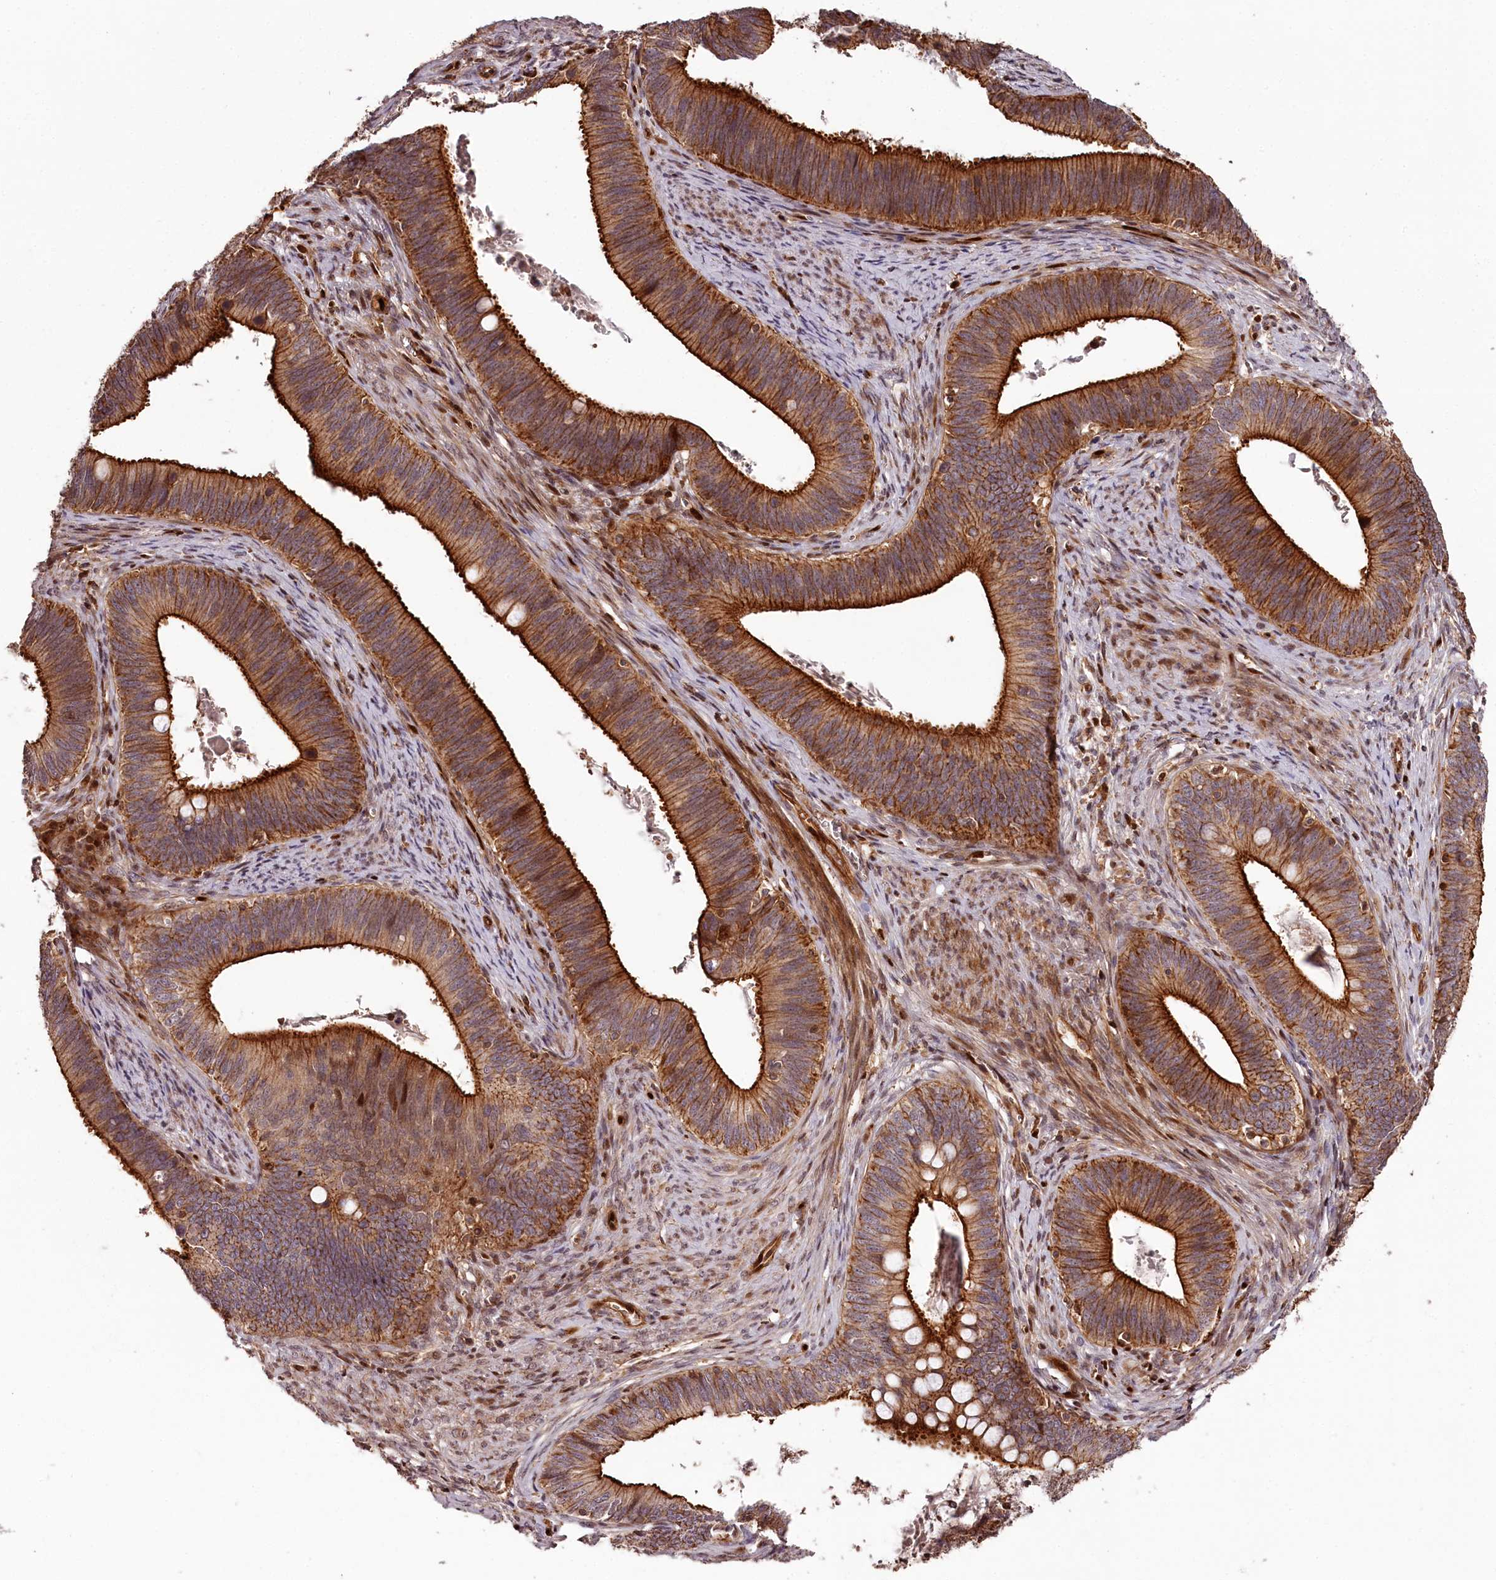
{"staining": {"intensity": "strong", "quantity": ">75%", "location": "cytoplasmic/membranous"}, "tissue": "cervical cancer", "cell_type": "Tumor cells", "image_type": "cancer", "snomed": [{"axis": "morphology", "description": "Adenocarcinoma, NOS"}, {"axis": "topography", "description": "Cervix"}], "caption": "High-magnification brightfield microscopy of cervical adenocarcinoma stained with DAB (brown) and counterstained with hematoxylin (blue). tumor cells exhibit strong cytoplasmic/membranous expression is present in approximately>75% of cells.", "gene": "KIF14", "patient": {"sex": "female", "age": 42}}